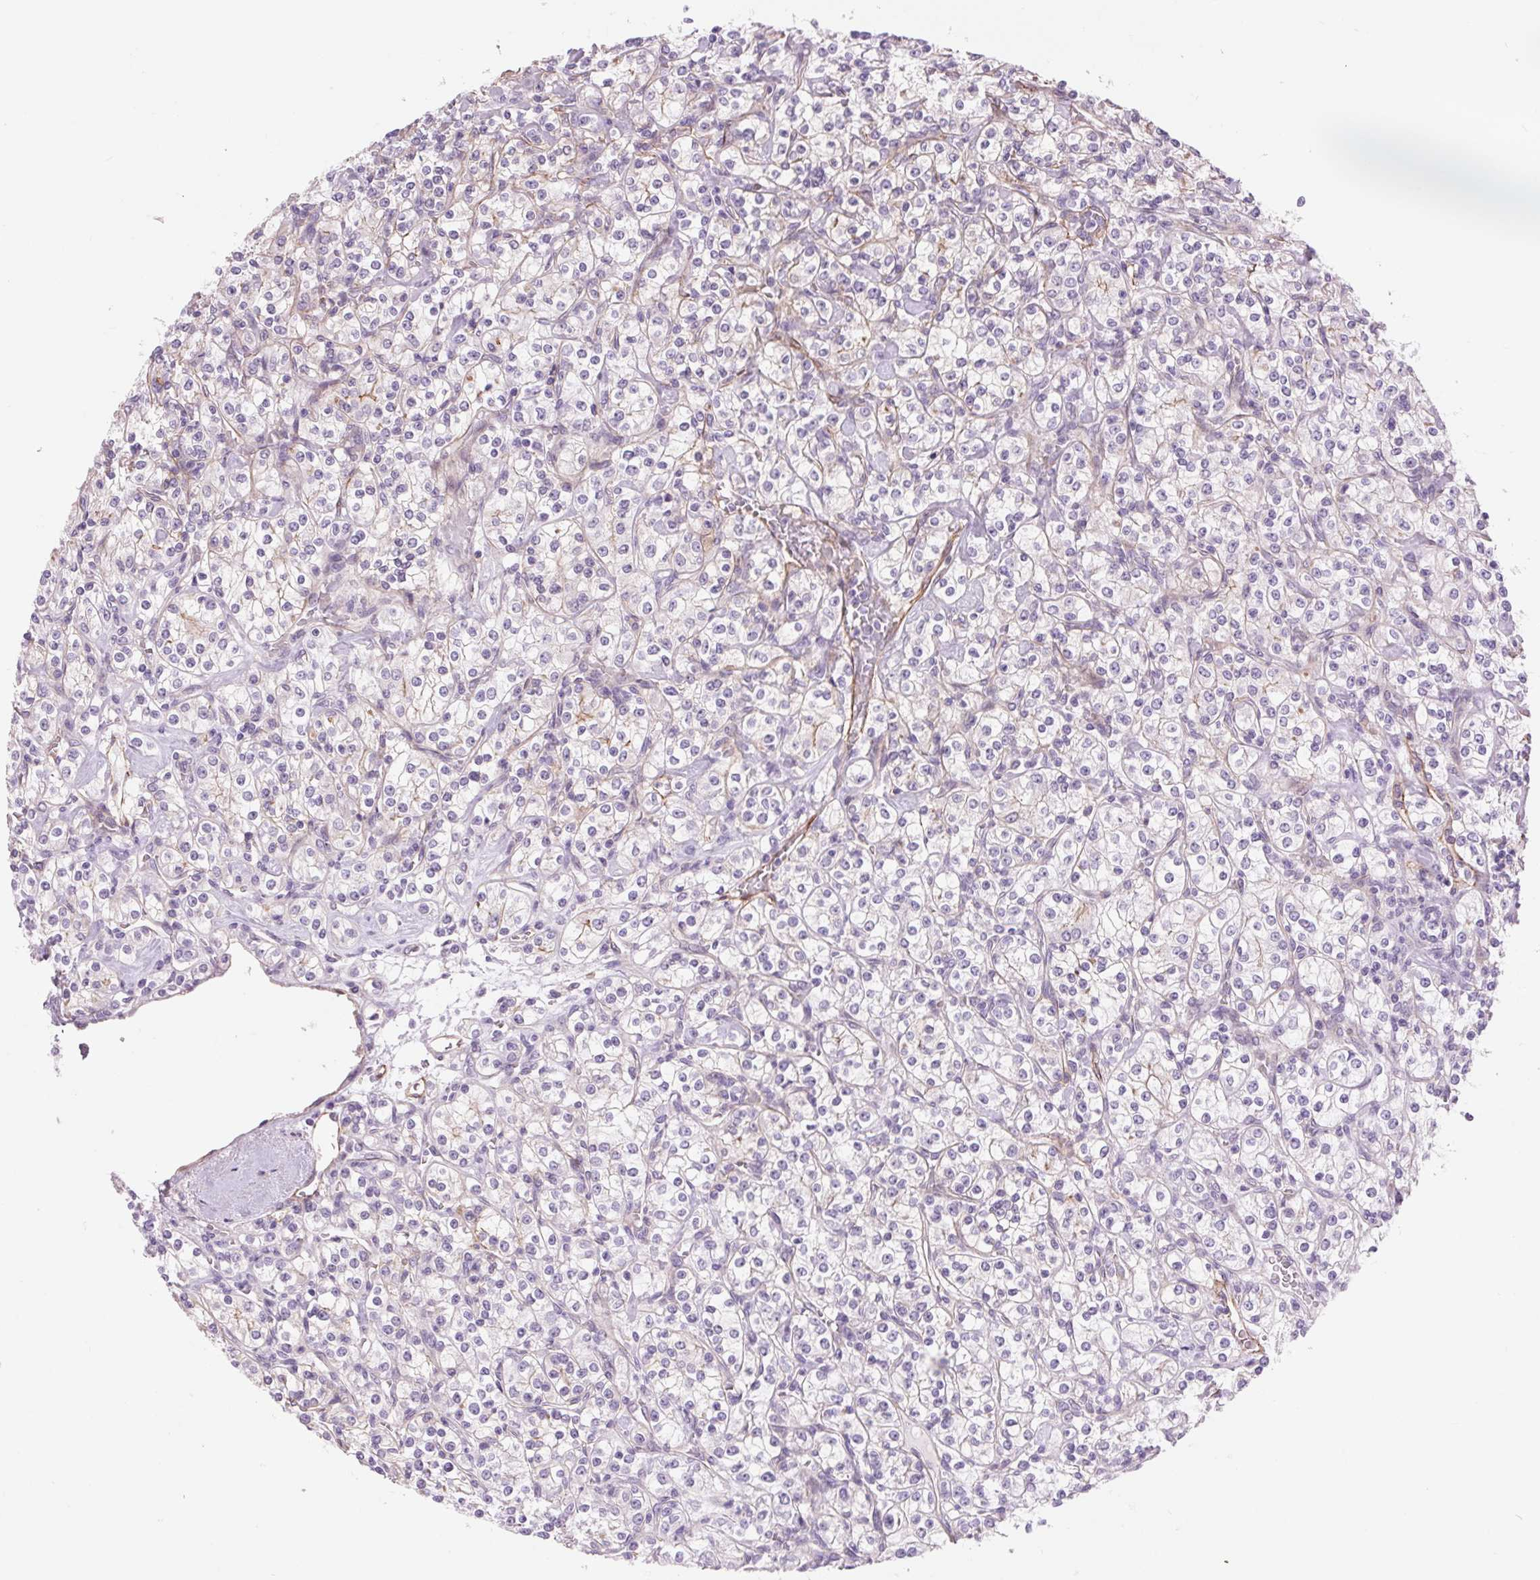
{"staining": {"intensity": "negative", "quantity": "none", "location": "none"}, "tissue": "renal cancer", "cell_type": "Tumor cells", "image_type": "cancer", "snomed": [{"axis": "morphology", "description": "Adenocarcinoma, NOS"}, {"axis": "topography", "description": "Kidney"}], "caption": "An image of human renal cancer (adenocarcinoma) is negative for staining in tumor cells.", "gene": "DIXDC1", "patient": {"sex": "male", "age": 77}}